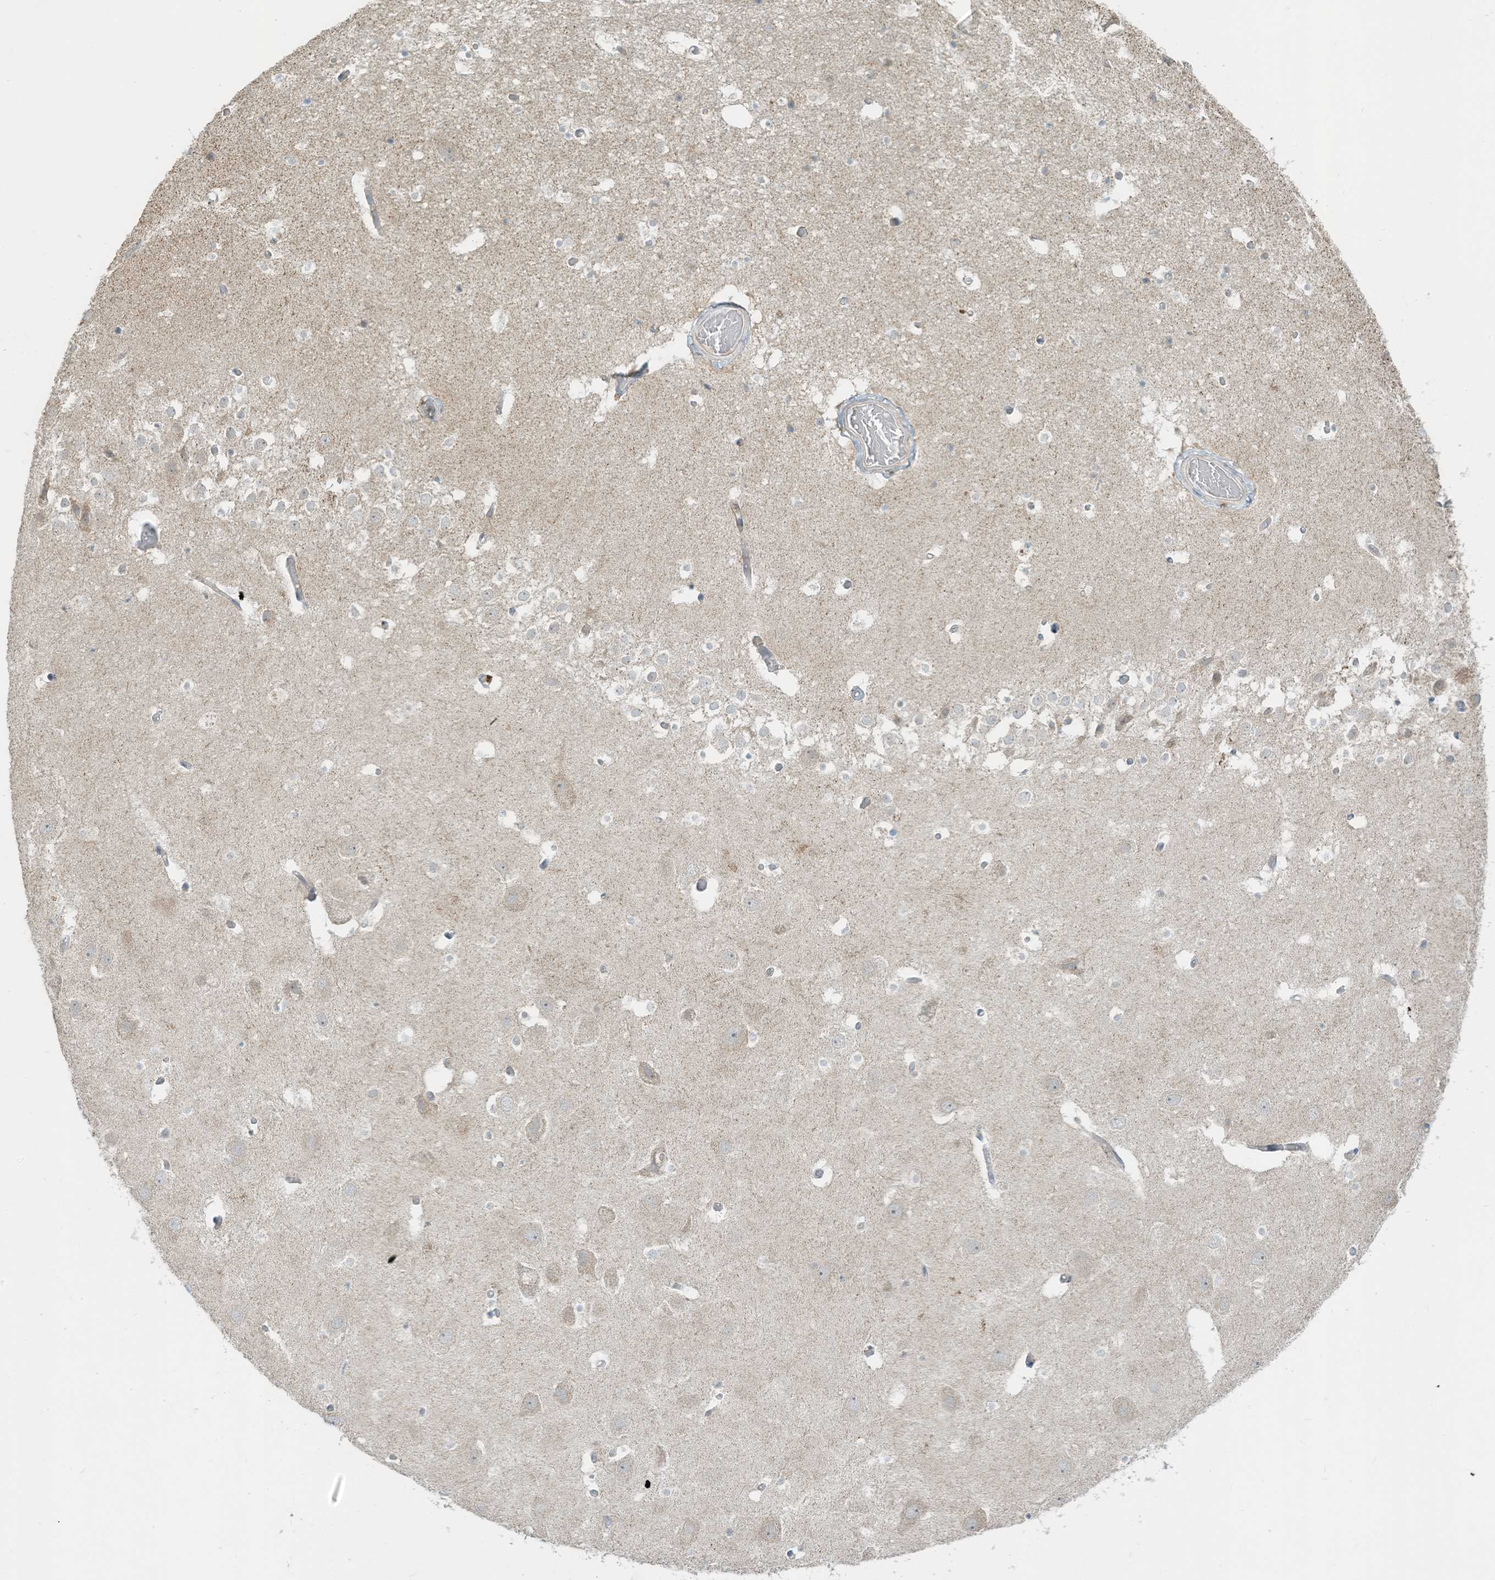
{"staining": {"intensity": "negative", "quantity": "none", "location": "none"}, "tissue": "hippocampus", "cell_type": "Glial cells", "image_type": "normal", "snomed": [{"axis": "morphology", "description": "Normal tissue, NOS"}, {"axis": "topography", "description": "Hippocampus"}], "caption": "A photomicrograph of hippocampus stained for a protein displays no brown staining in glial cells.", "gene": "PARVG", "patient": {"sex": "female", "age": 52}}